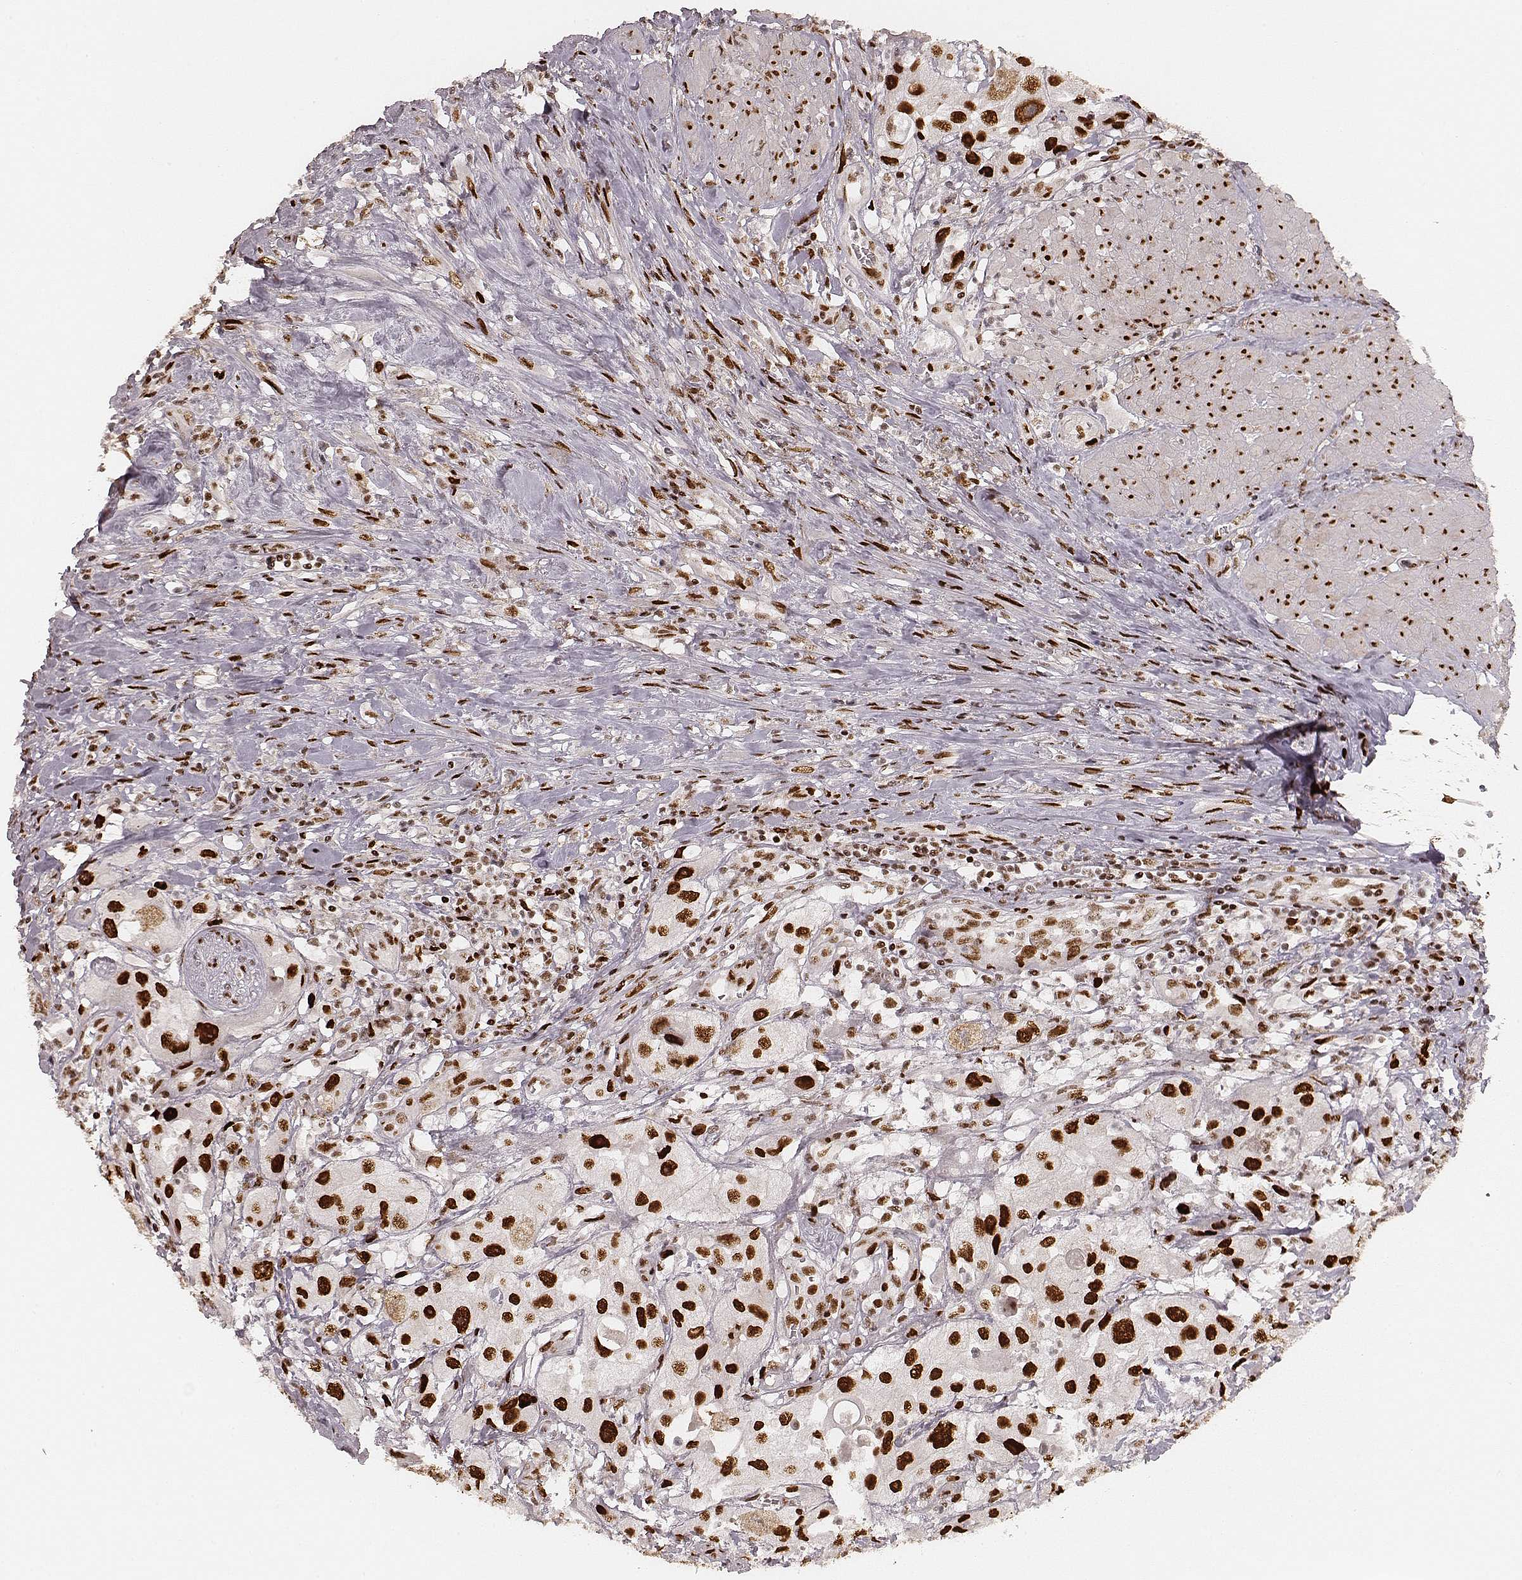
{"staining": {"intensity": "strong", "quantity": ">75%", "location": "nuclear"}, "tissue": "urothelial cancer", "cell_type": "Tumor cells", "image_type": "cancer", "snomed": [{"axis": "morphology", "description": "Urothelial carcinoma, High grade"}, {"axis": "topography", "description": "Urinary bladder"}], "caption": "Urothelial carcinoma (high-grade) stained with a brown dye displays strong nuclear positive staining in about >75% of tumor cells.", "gene": "HNRNPC", "patient": {"sex": "male", "age": 79}}